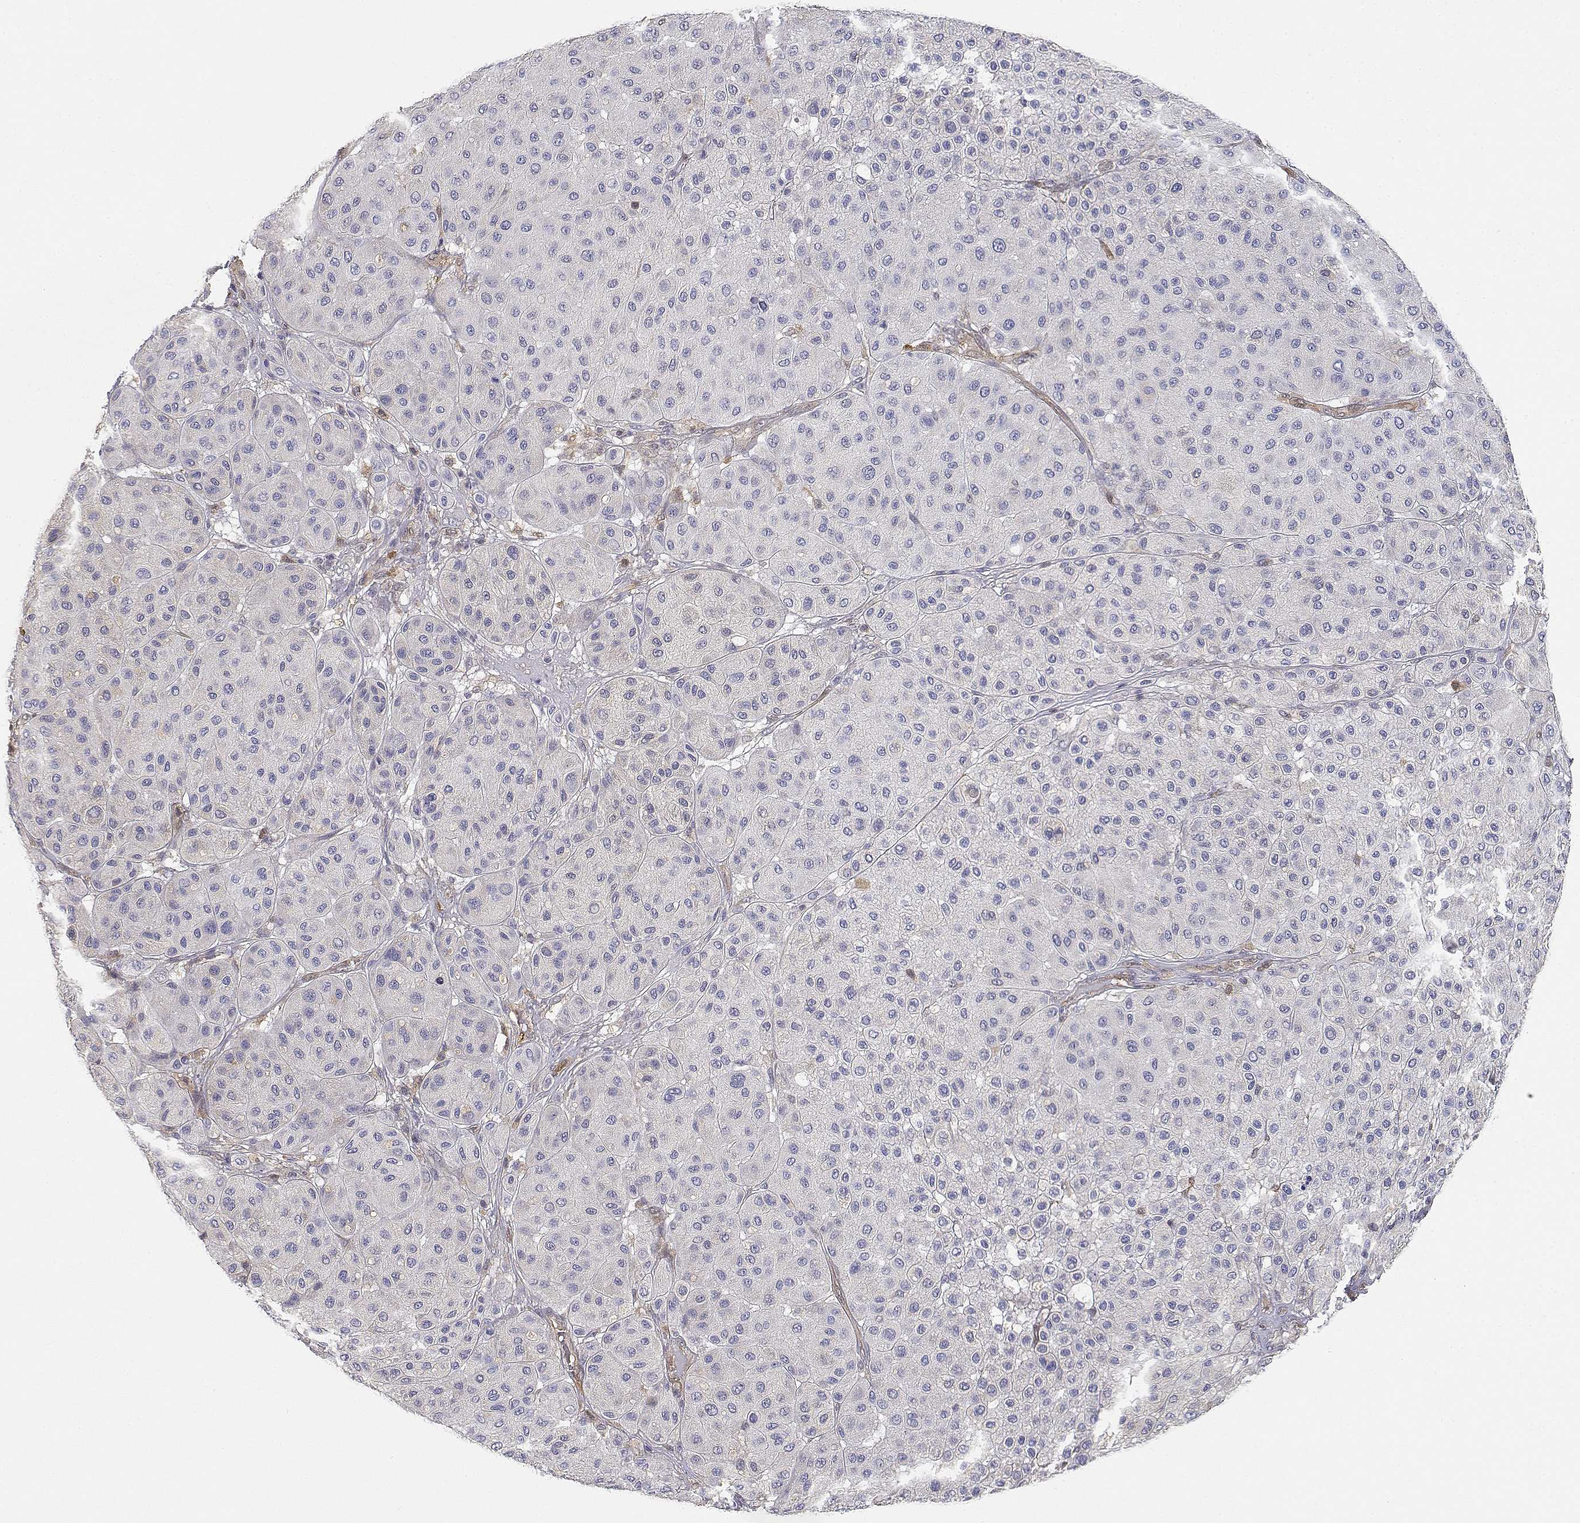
{"staining": {"intensity": "negative", "quantity": "none", "location": "none"}, "tissue": "melanoma", "cell_type": "Tumor cells", "image_type": "cancer", "snomed": [{"axis": "morphology", "description": "Malignant melanoma, Metastatic site"}, {"axis": "topography", "description": "Smooth muscle"}], "caption": "An immunohistochemistry image of melanoma is shown. There is no staining in tumor cells of melanoma.", "gene": "ADA", "patient": {"sex": "male", "age": 41}}